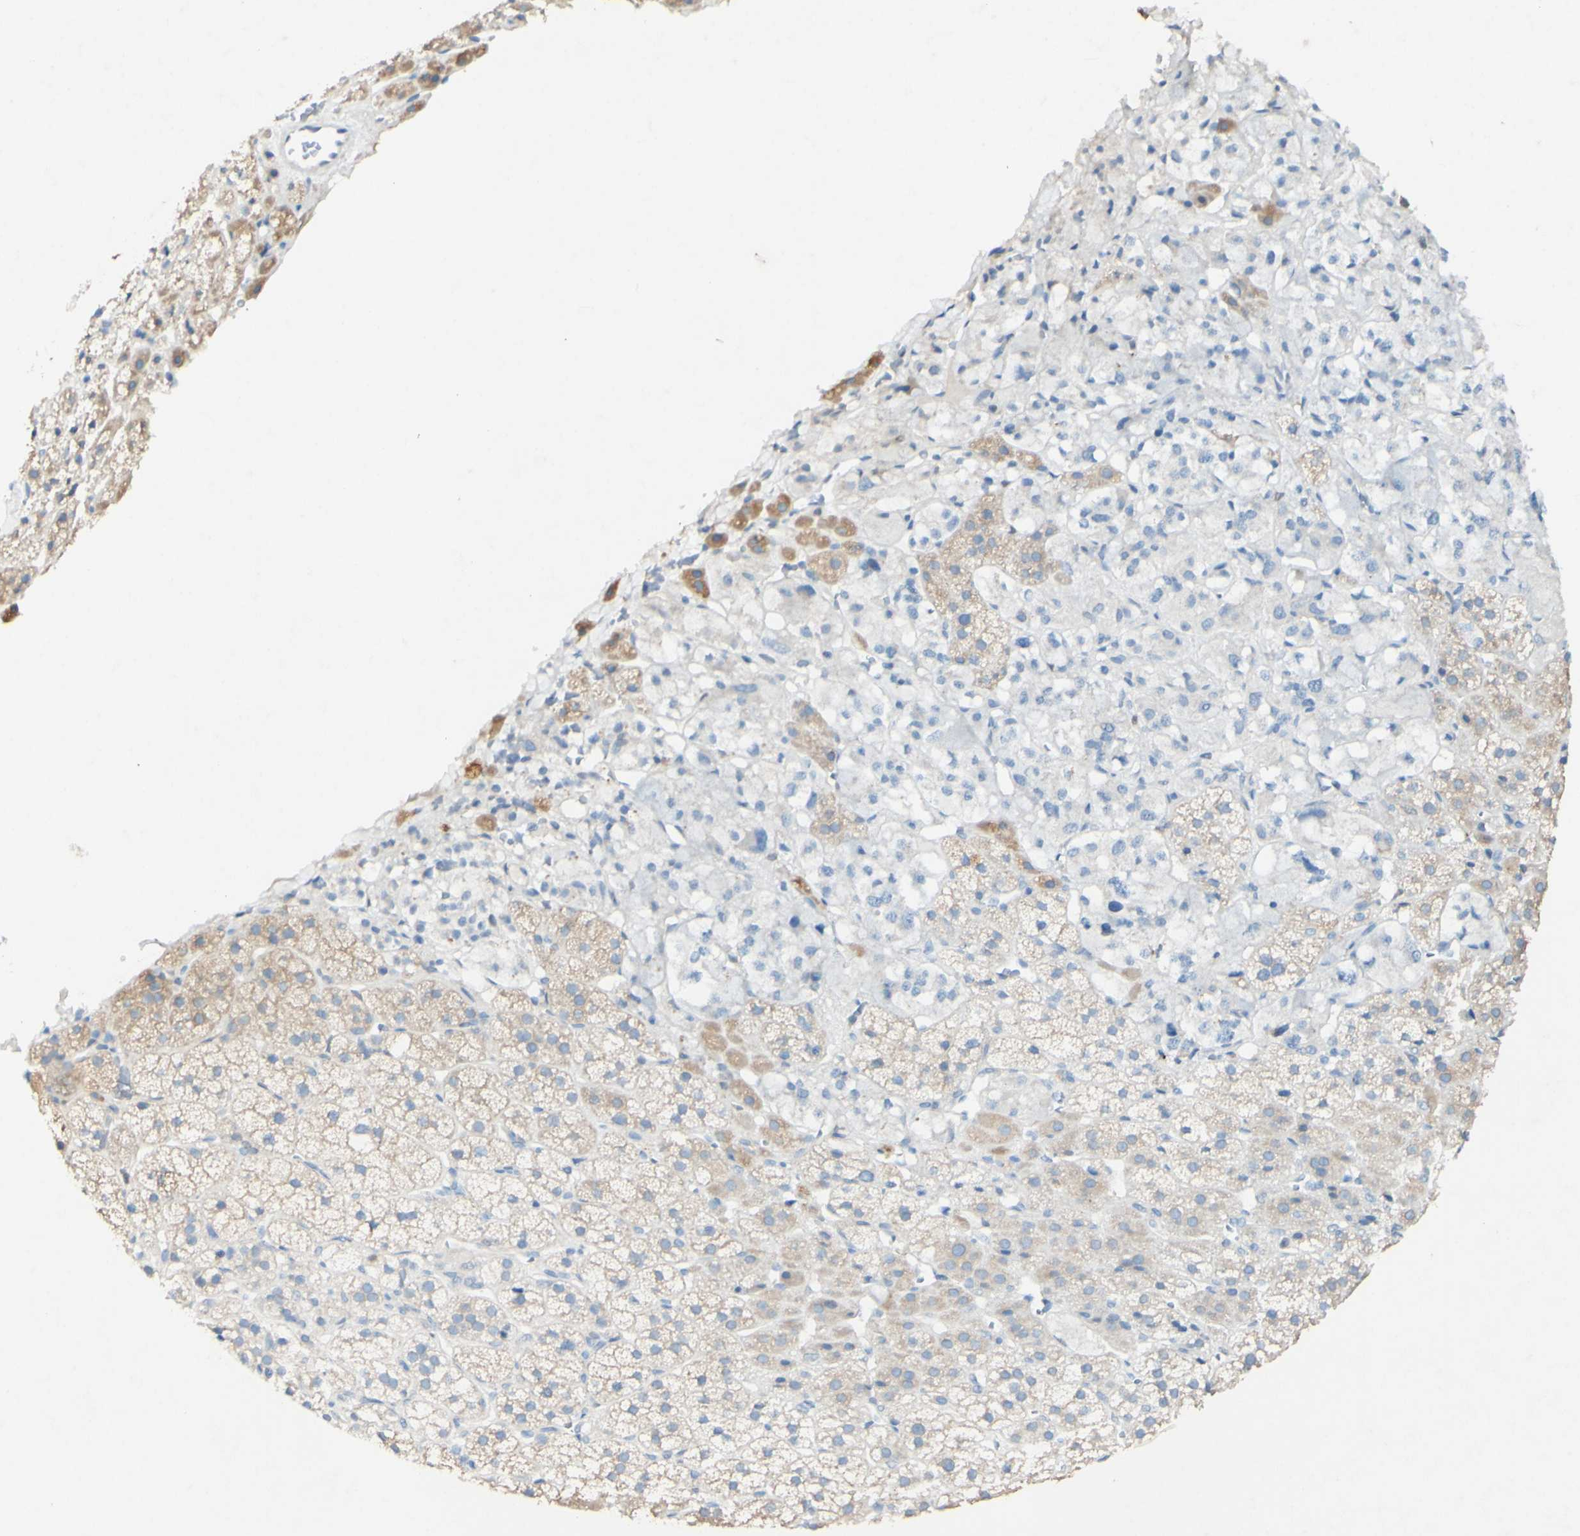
{"staining": {"intensity": "weak", "quantity": "25%-75%", "location": "cytoplasmic/membranous"}, "tissue": "adrenal gland", "cell_type": "Glandular cells", "image_type": "normal", "snomed": [{"axis": "morphology", "description": "Normal tissue, NOS"}, {"axis": "topography", "description": "Adrenal gland"}], "caption": "Benign adrenal gland was stained to show a protein in brown. There is low levels of weak cytoplasmic/membranous positivity in approximately 25%-75% of glandular cells.", "gene": "FGF4", "patient": {"sex": "male", "age": 56}}